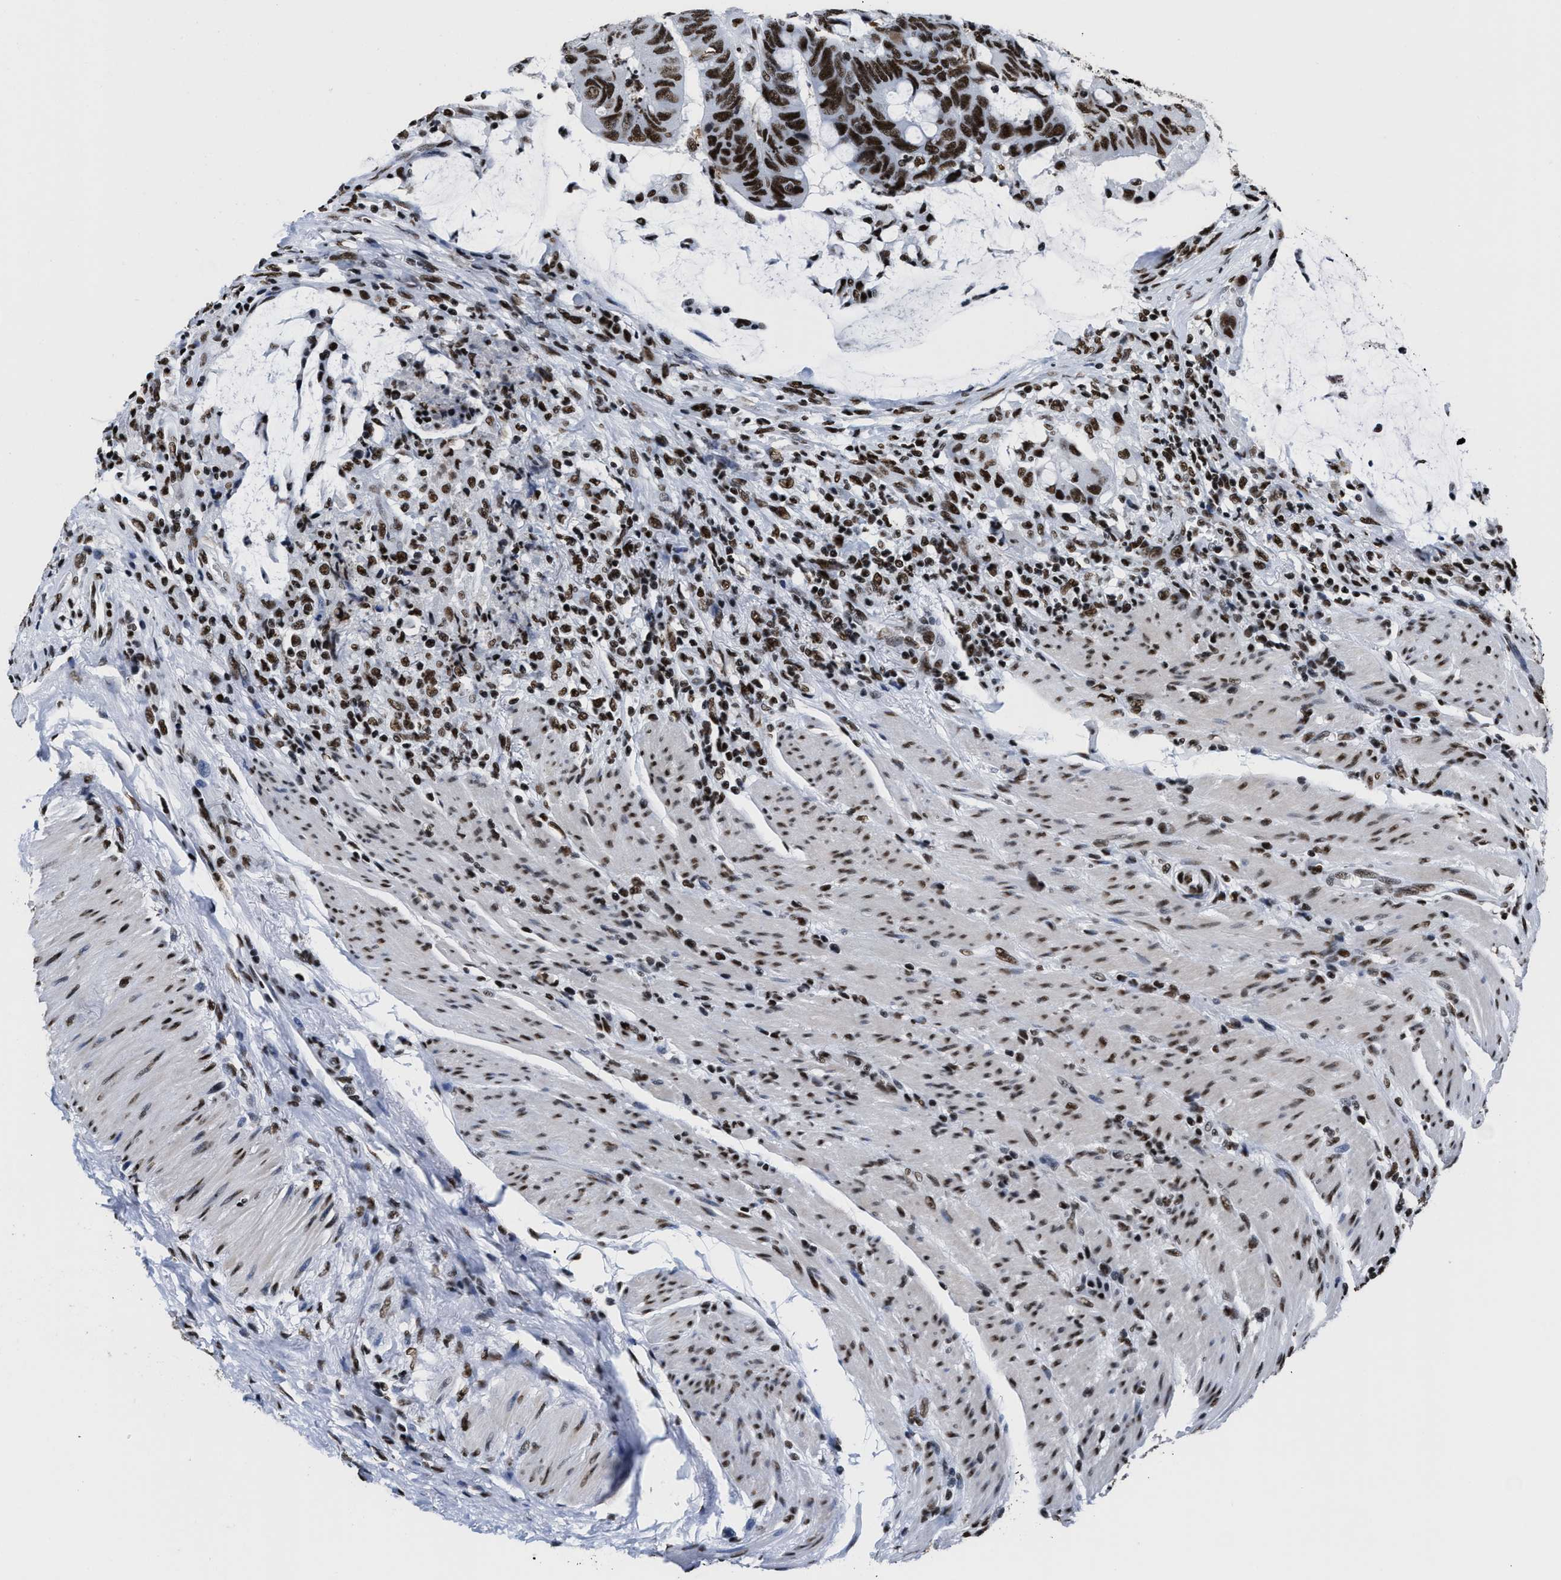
{"staining": {"intensity": "strong", "quantity": ">75%", "location": "nuclear"}, "tissue": "colorectal cancer", "cell_type": "Tumor cells", "image_type": "cancer", "snomed": [{"axis": "morphology", "description": "Normal tissue, NOS"}, {"axis": "morphology", "description": "Adenocarcinoma, NOS"}, {"axis": "topography", "description": "Rectum"}, {"axis": "topography", "description": "Peripheral nerve tissue"}], "caption": "Immunohistochemical staining of colorectal cancer reveals high levels of strong nuclear protein expression in about >75% of tumor cells.", "gene": "SMARCC2", "patient": {"sex": "male", "age": 92}}